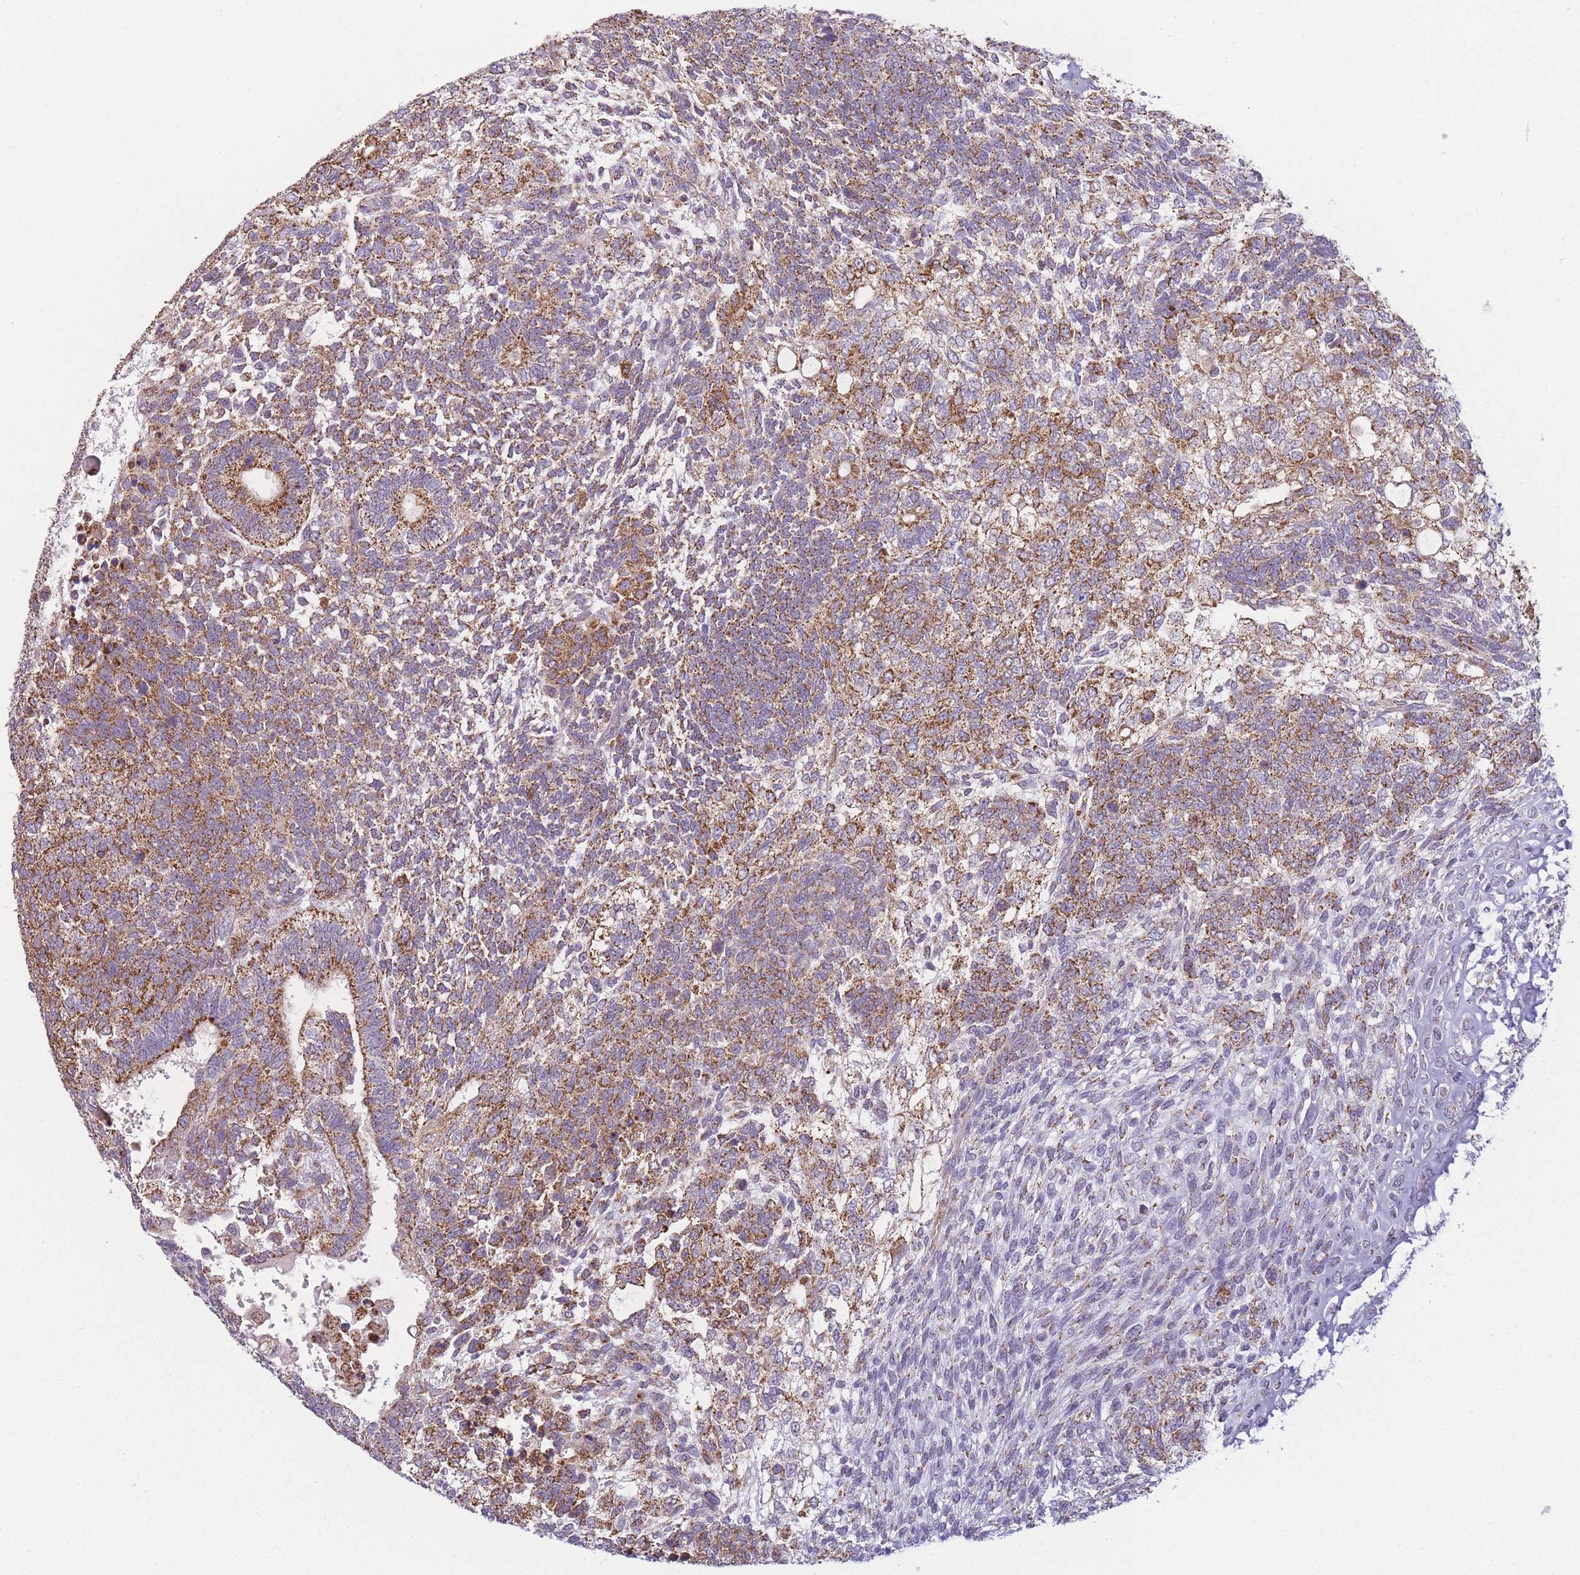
{"staining": {"intensity": "moderate", "quantity": ">75%", "location": "cytoplasmic/membranous"}, "tissue": "testis cancer", "cell_type": "Tumor cells", "image_type": "cancer", "snomed": [{"axis": "morphology", "description": "Carcinoma, Embryonal, NOS"}, {"axis": "topography", "description": "Testis"}], "caption": "Tumor cells exhibit medium levels of moderate cytoplasmic/membranous positivity in approximately >75% of cells in human testis cancer (embryonal carcinoma).", "gene": "PRAM1", "patient": {"sex": "male", "age": 23}}